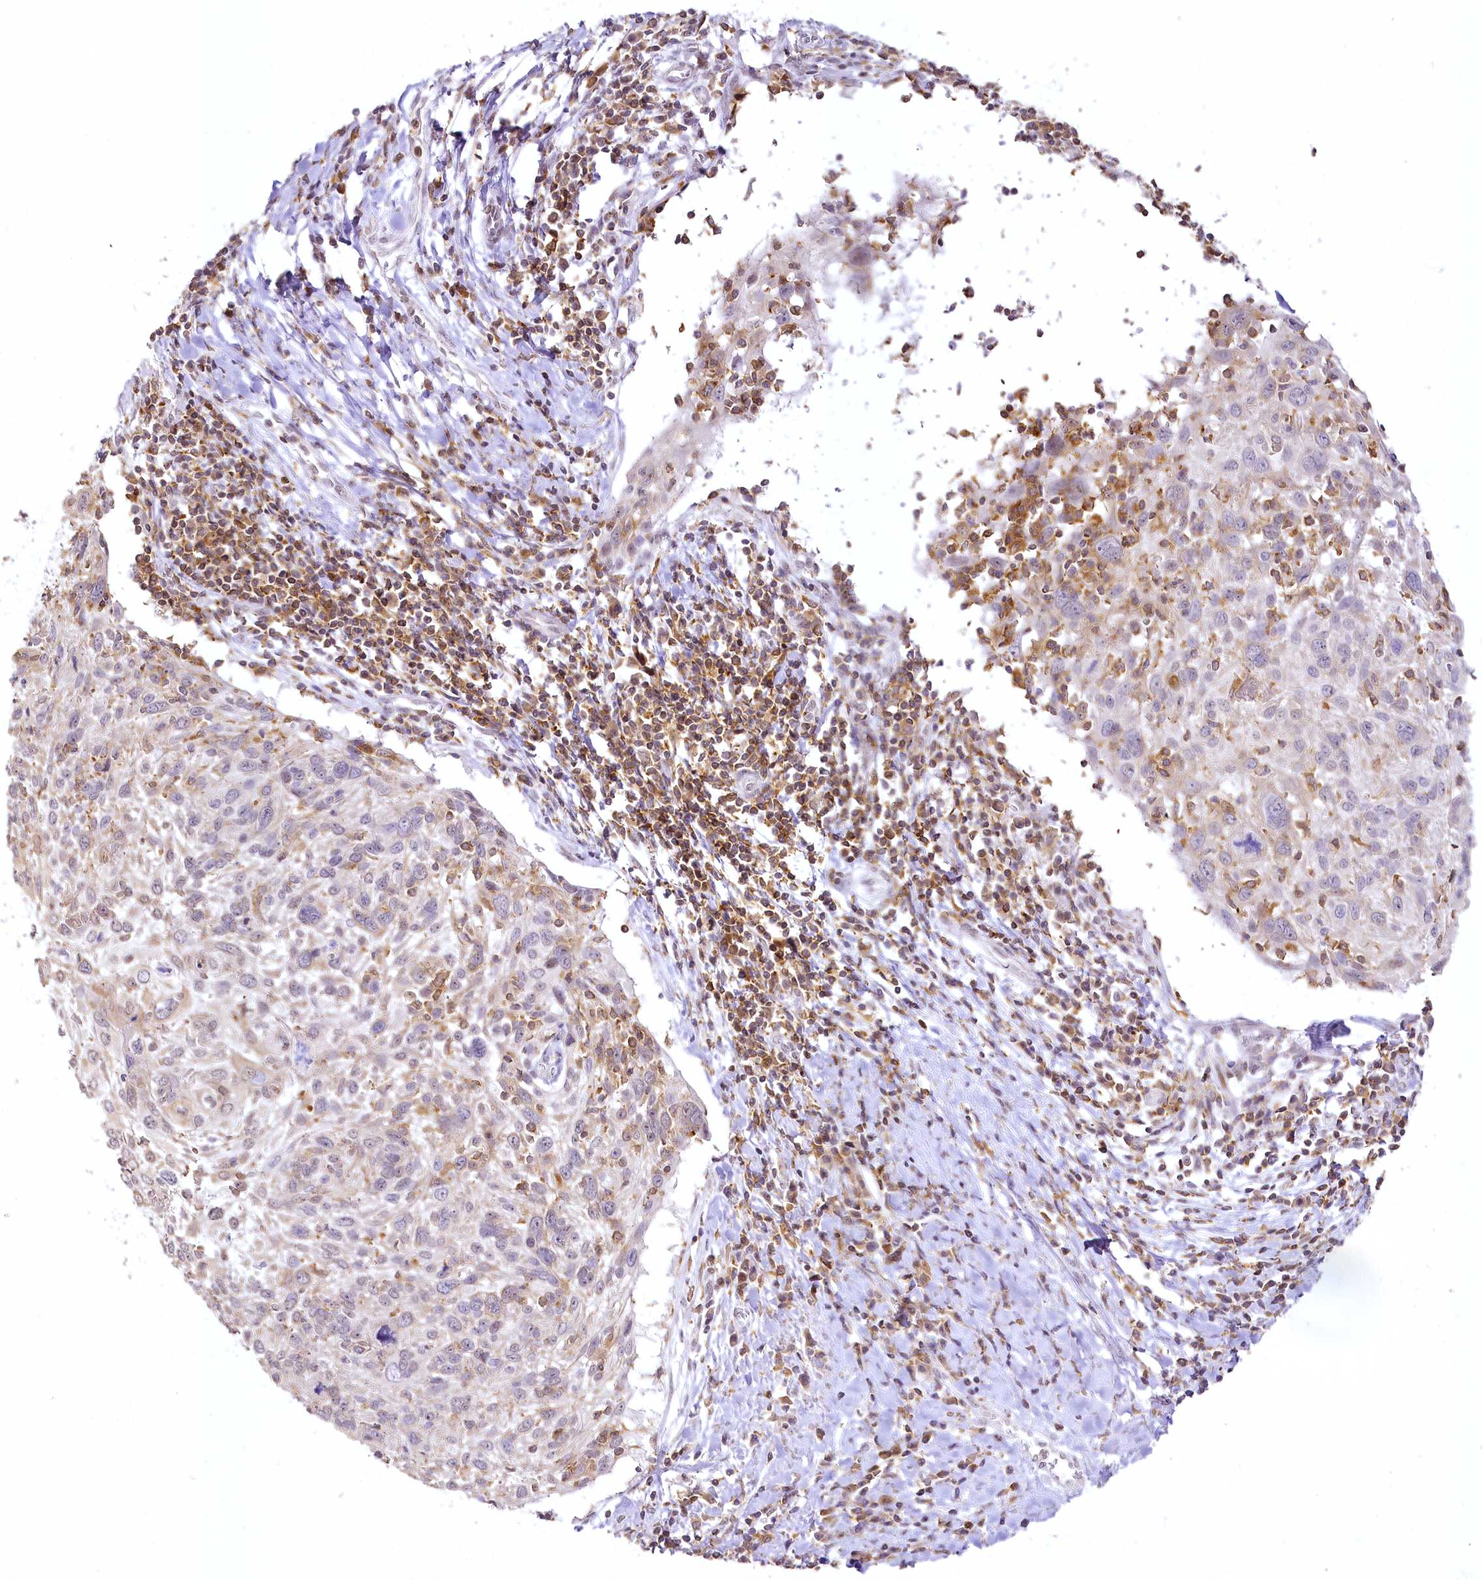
{"staining": {"intensity": "weak", "quantity": "<25%", "location": "cytoplasmic/membranous"}, "tissue": "cervical cancer", "cell_type": "Tumor cells", "image_type": "cancer", "snomed": [{"axis": "morphology", "description": "Squamous cell carcinoma, NOS"}, {"axis": "topography", "description": "Cervix"}], "caption": "High magnification brightfield microscopy of cervical squamous cell carcinoma stained with DAB (brown) and counterstained with hematoxylin (blue): tumor cells show no significant expression.", "gene": "DOCK2", "patient": {"sex": "female", "age": 51}}